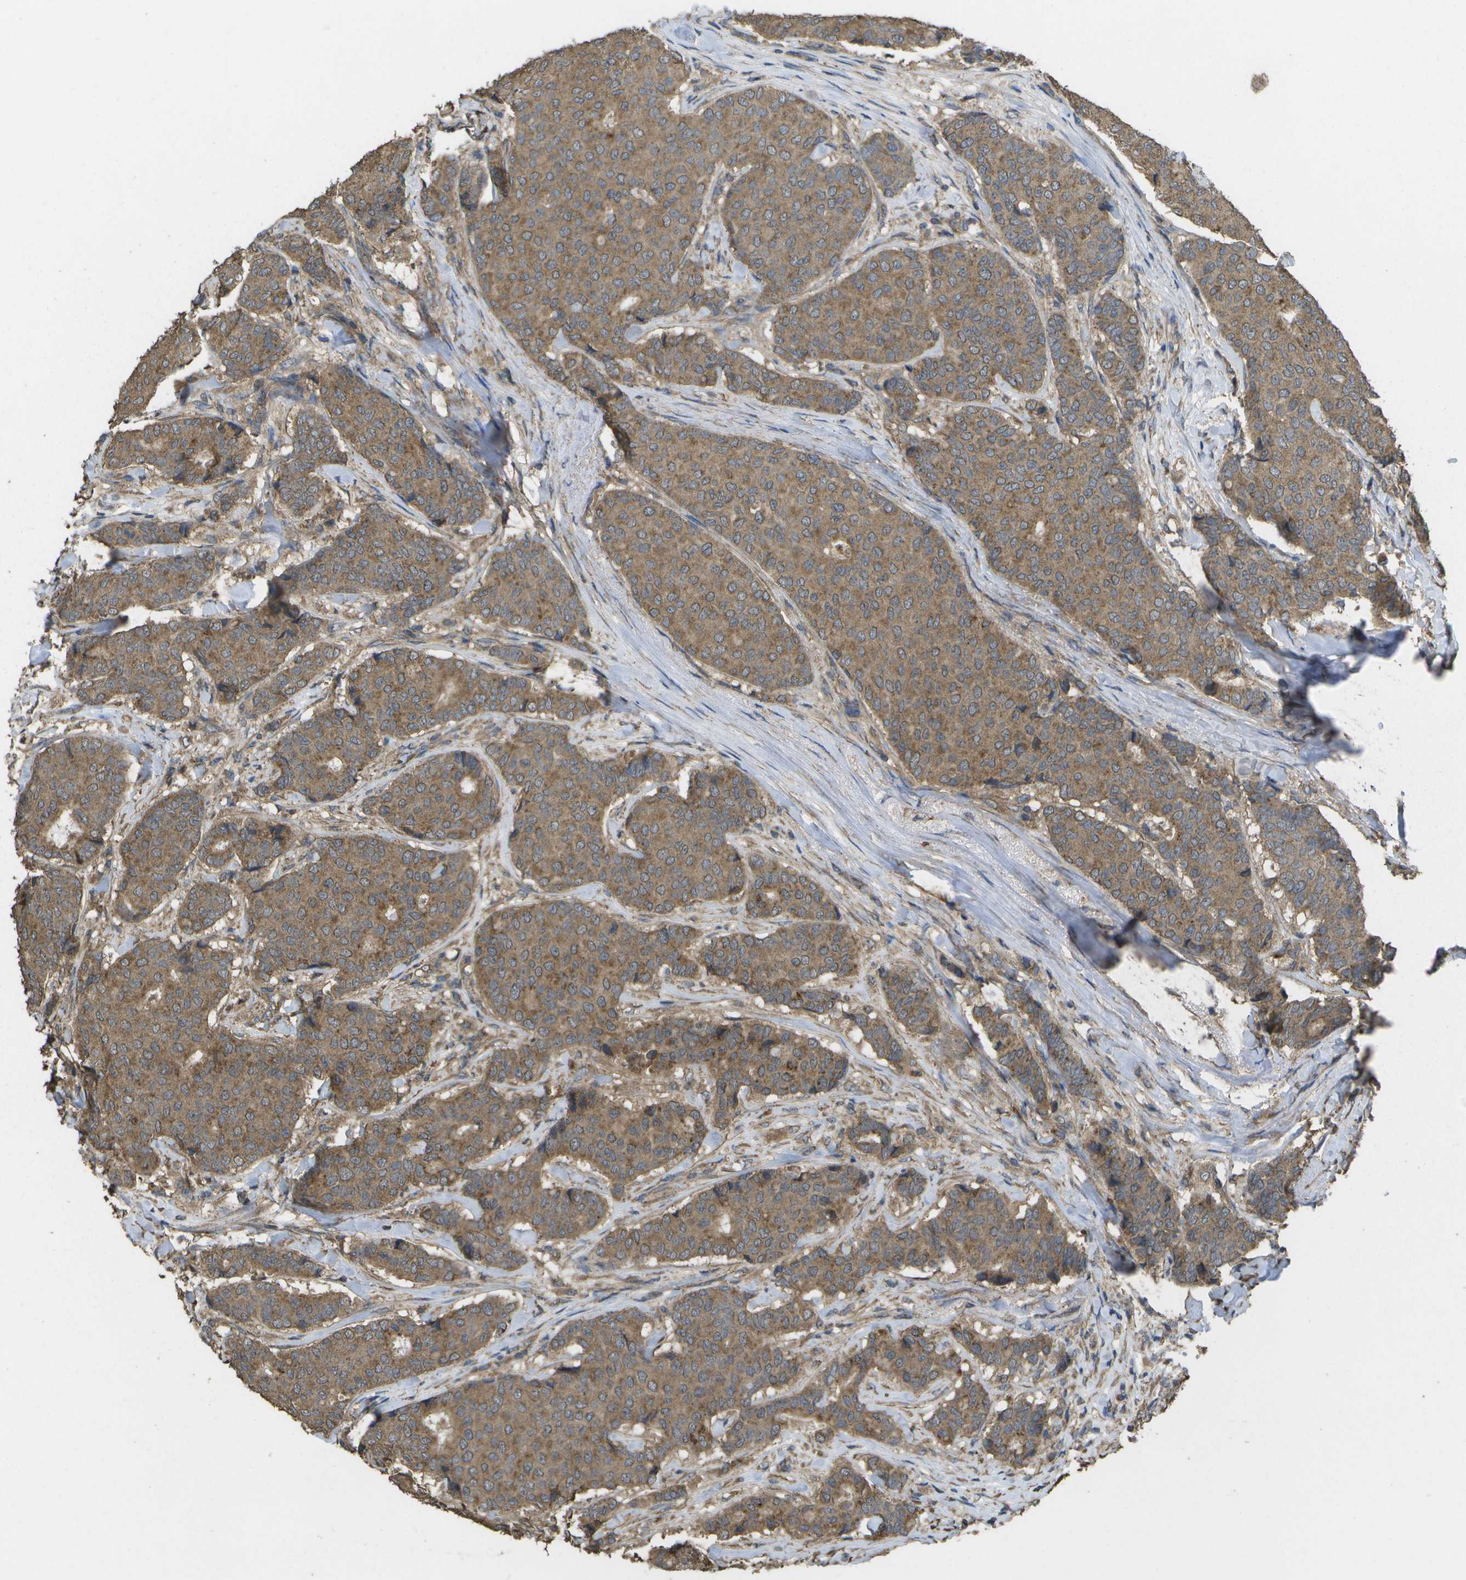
{"staining": {"intensity": "moderate", "quantity": ">75%", "location": "cytoplasmic/membranous"}, "tissue": "breast cancer", "cell_type": "Tumor cells", "image_type": "cancer", "snomed": [{"axis": "morphology", "description": "Duct carcinoma"}, {"axis": "topography", "description": "Breast"}], "caption": "Breast cancer (intraductal carcinoma) stained for a protein exhibits moderate cytoplasmic/membranous positivity in tumor cells.", "gene": "SACS", "patient": {"sex": "female", "age": 75}}